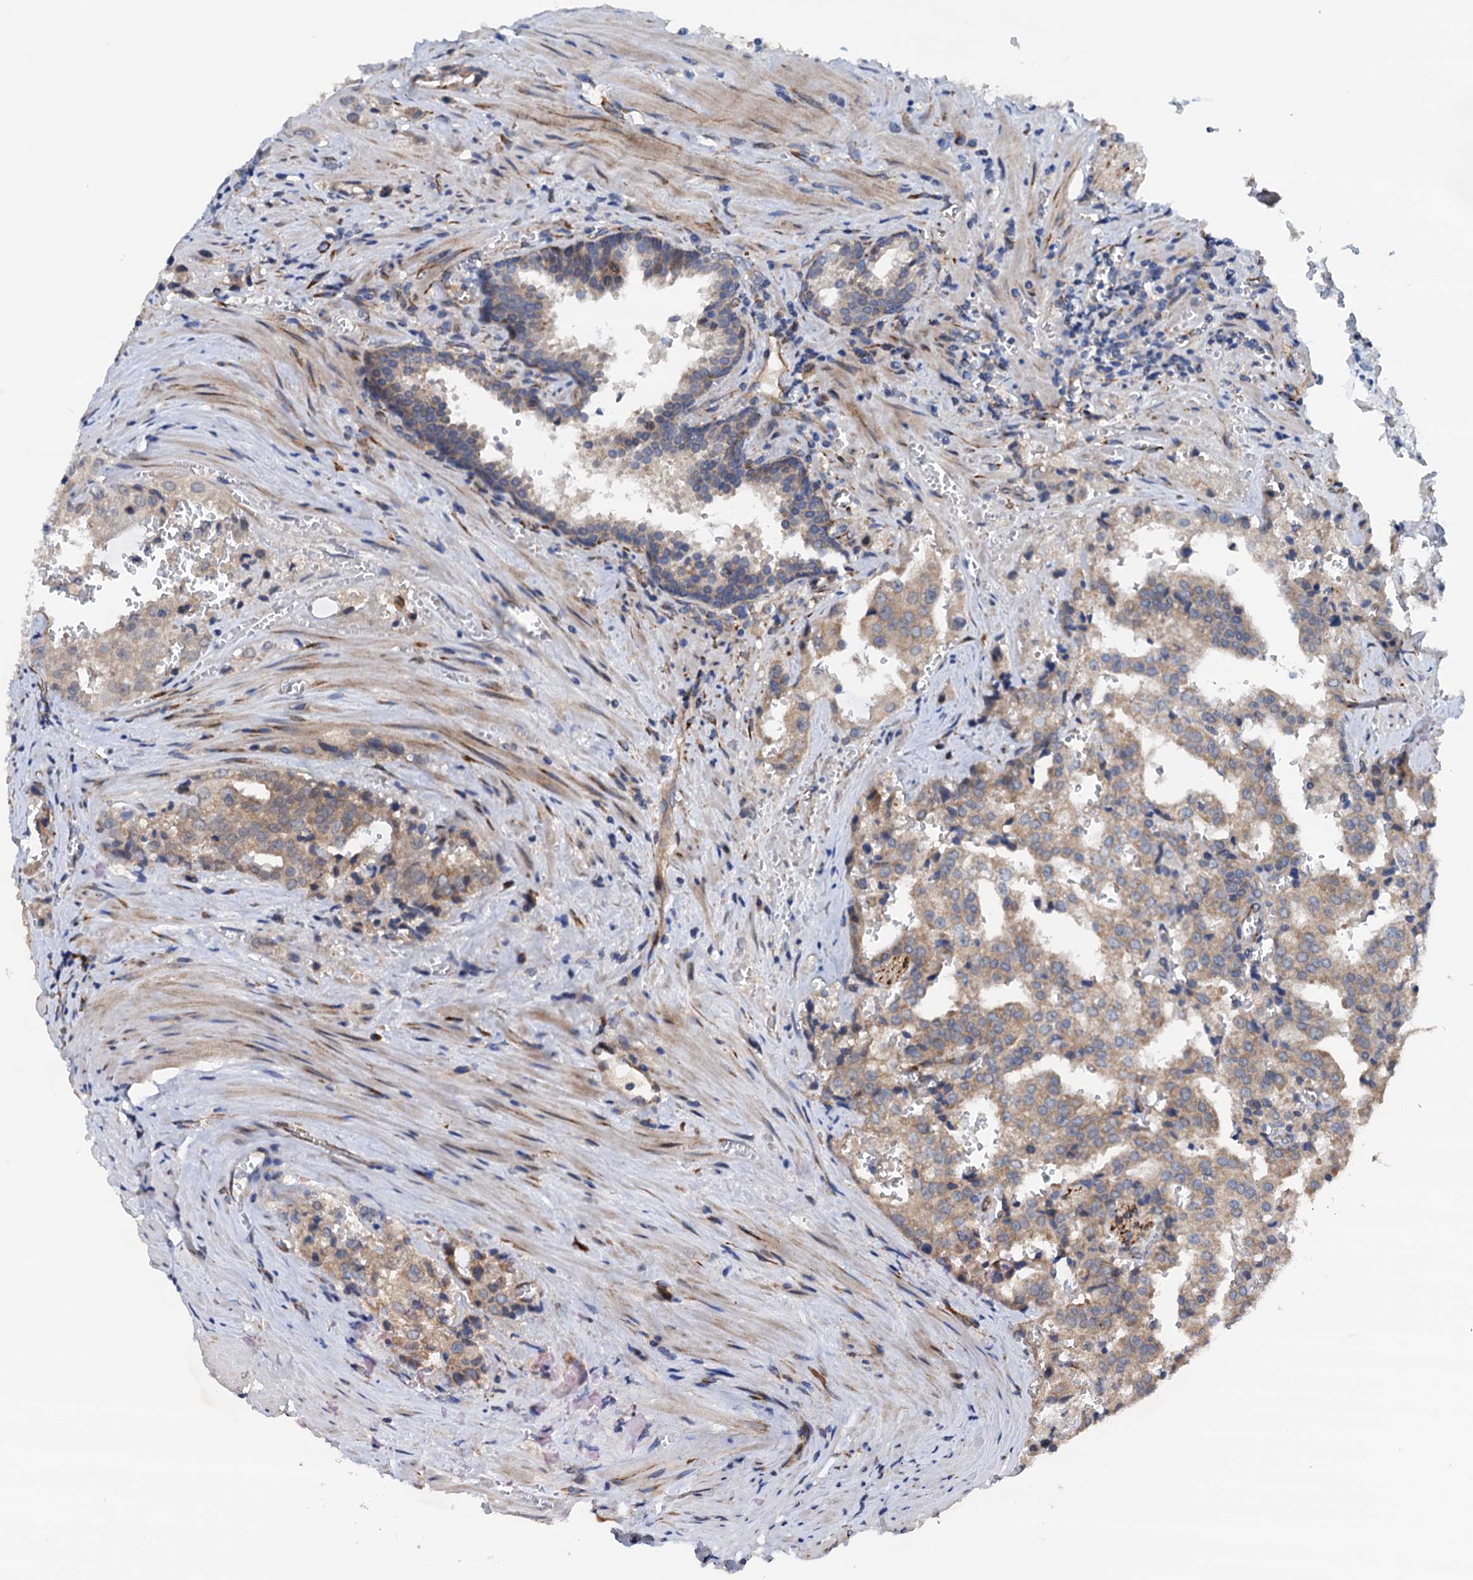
{"staining": {"intensity": "weak", "quantity": ">75%", "location": "cytoplasmic/membranous"}, "tissue": "prostate cancer", "cell_type": "Tumor cells", "image_type": "cancer", "snomed": [{"axis": "morphology", "description": "Adenocarcinoma, High grade"}, {"axis": "topography", "description": "Prostate"}], "caption": "High-grade adenocarcinoma (prostate) stained with a brown dye demonstrates weak cytoplasmic/membranous positive positivity in approximately >75% of tumor cells.", "gene": "RASSF9", "patient": {"sex": "male", "age": 68}}